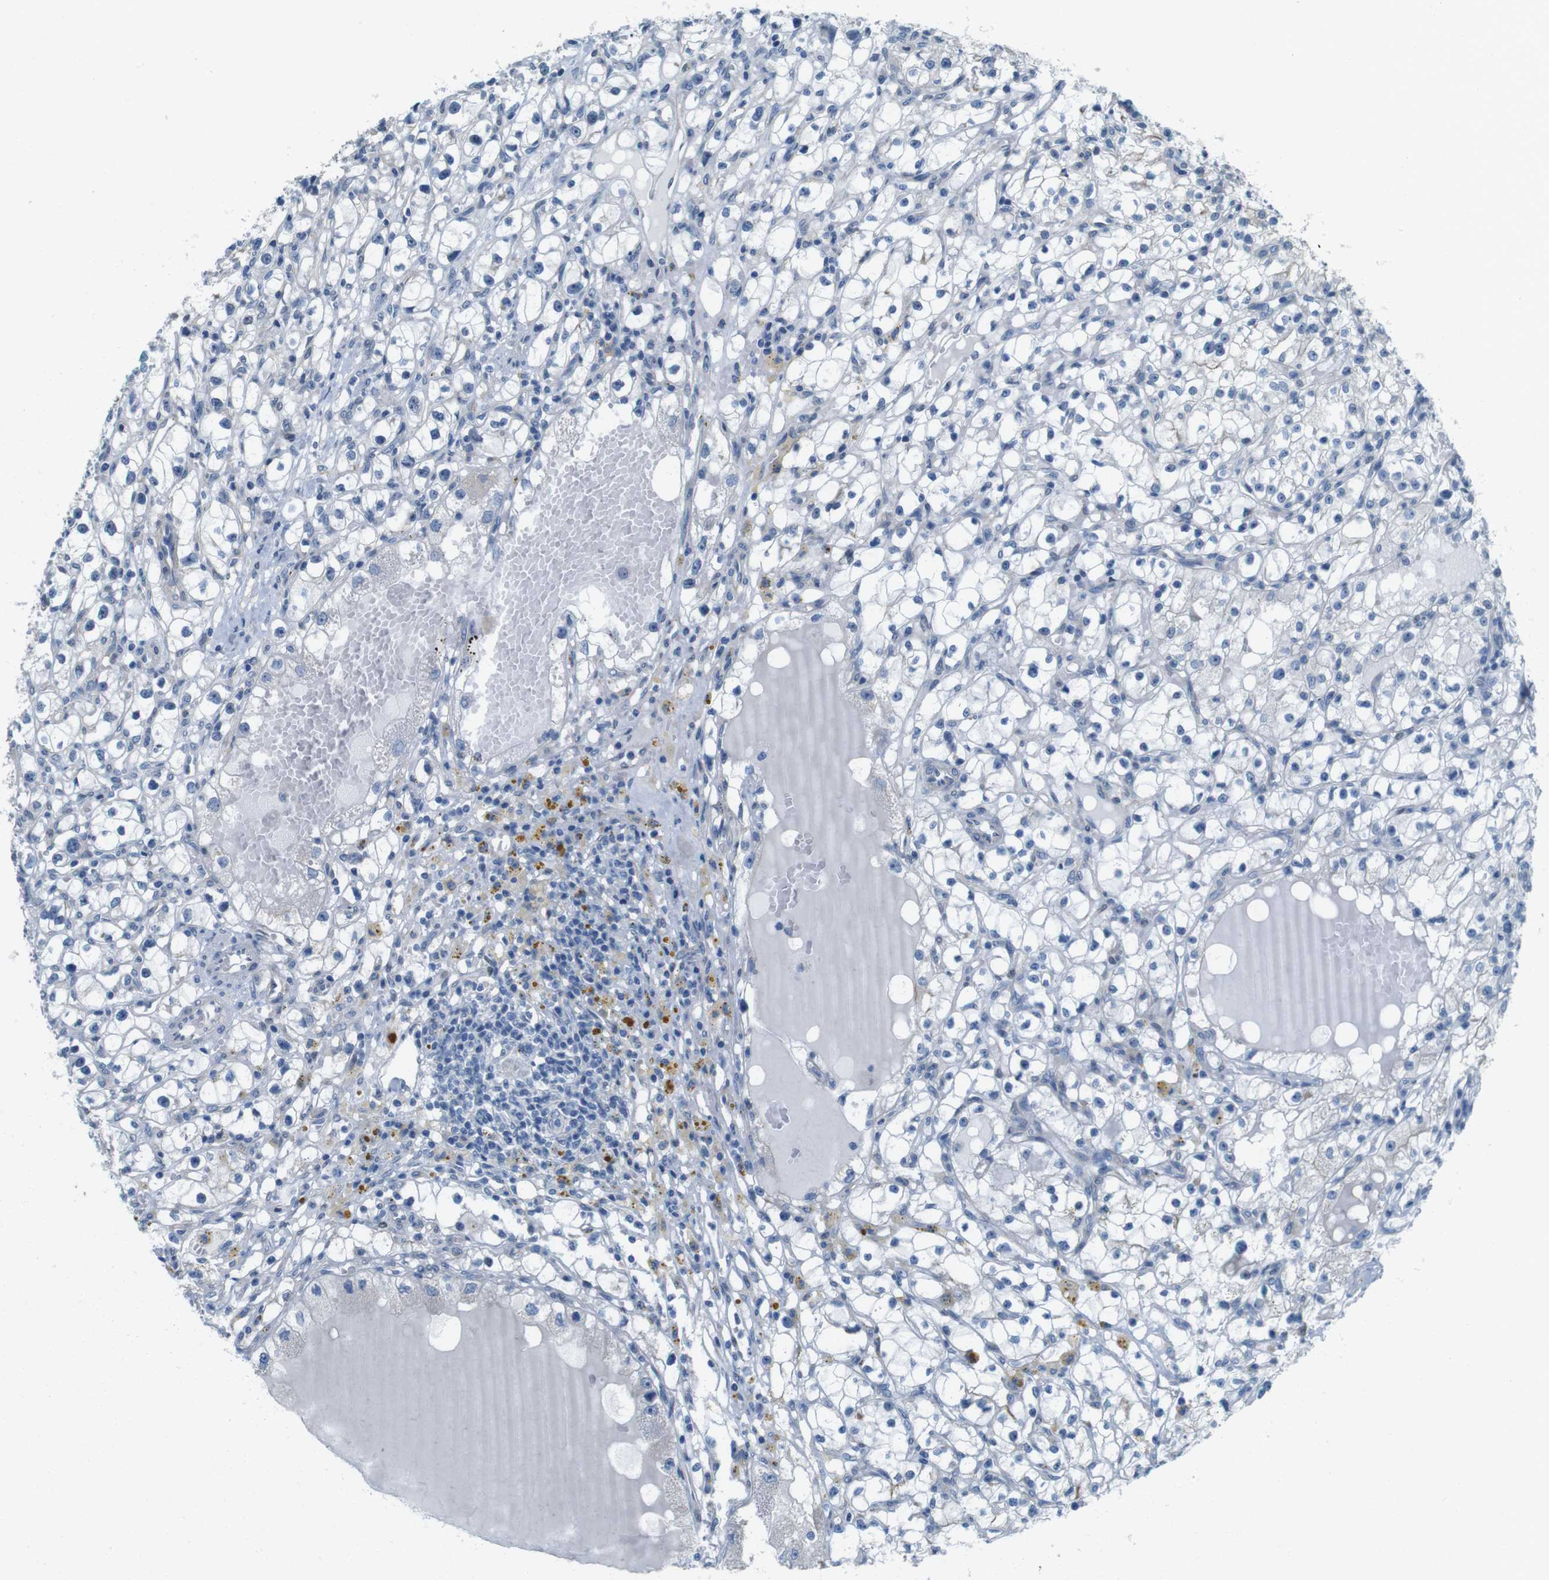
{"staining": {"intensity": "negative", "quantity": "none", "location": "none"}, "tissue": "renal cancer", "cell_type": "Tumor cells", "image_type": "cancer", "snomed": [{"axis": "morphology", "description": "Adenocarcinoma, NOS"}, {"axis": "topography", "description": "Kidney"}], "caption": "This is an IHC histopathology image of human renal adenocarcinoma. There is no expression in tumor cells.", "gene": "SKI", "patient": {"sex": "male", "age": 56}}